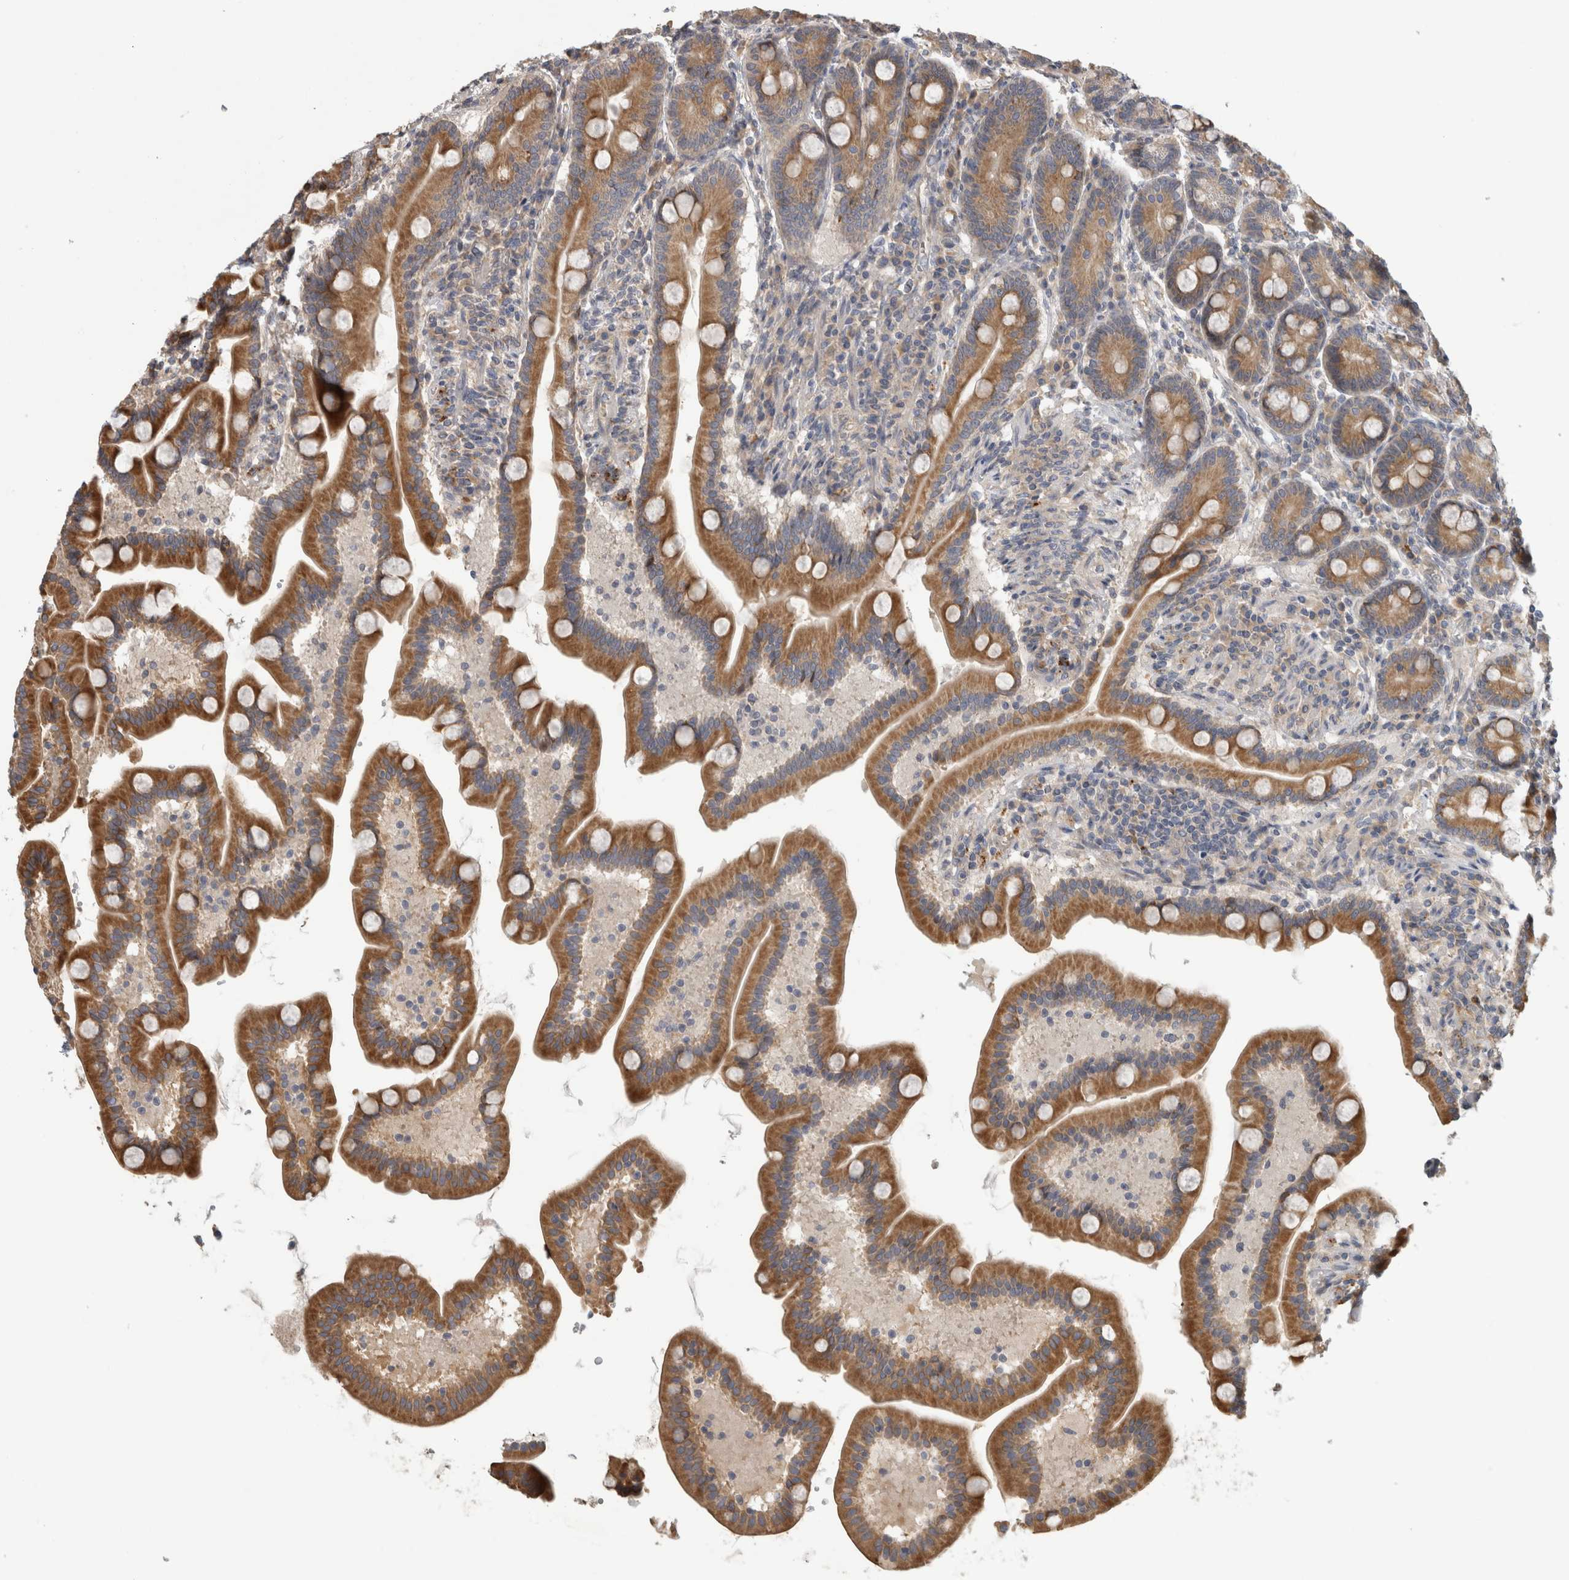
{"staining": {"intensity": "strong", "quantity": ">75%", "location": "cytoplasmic/membranous"}, "tissue": "duodenum", "cell_type": "Glandular cells", "image_type": "normal", "snomed": [{"axis": "morphology", "description": "Normal tissue, NOS"}, {"axis": "topography", "description": "Duodenum"}], "caption": "An image of duodenum stained for a protein displays strong cytoplasmic/membranous brown staining in glandular cells.", "gene": "PARP6", "patient": {"sex": "male", "age": 54}}